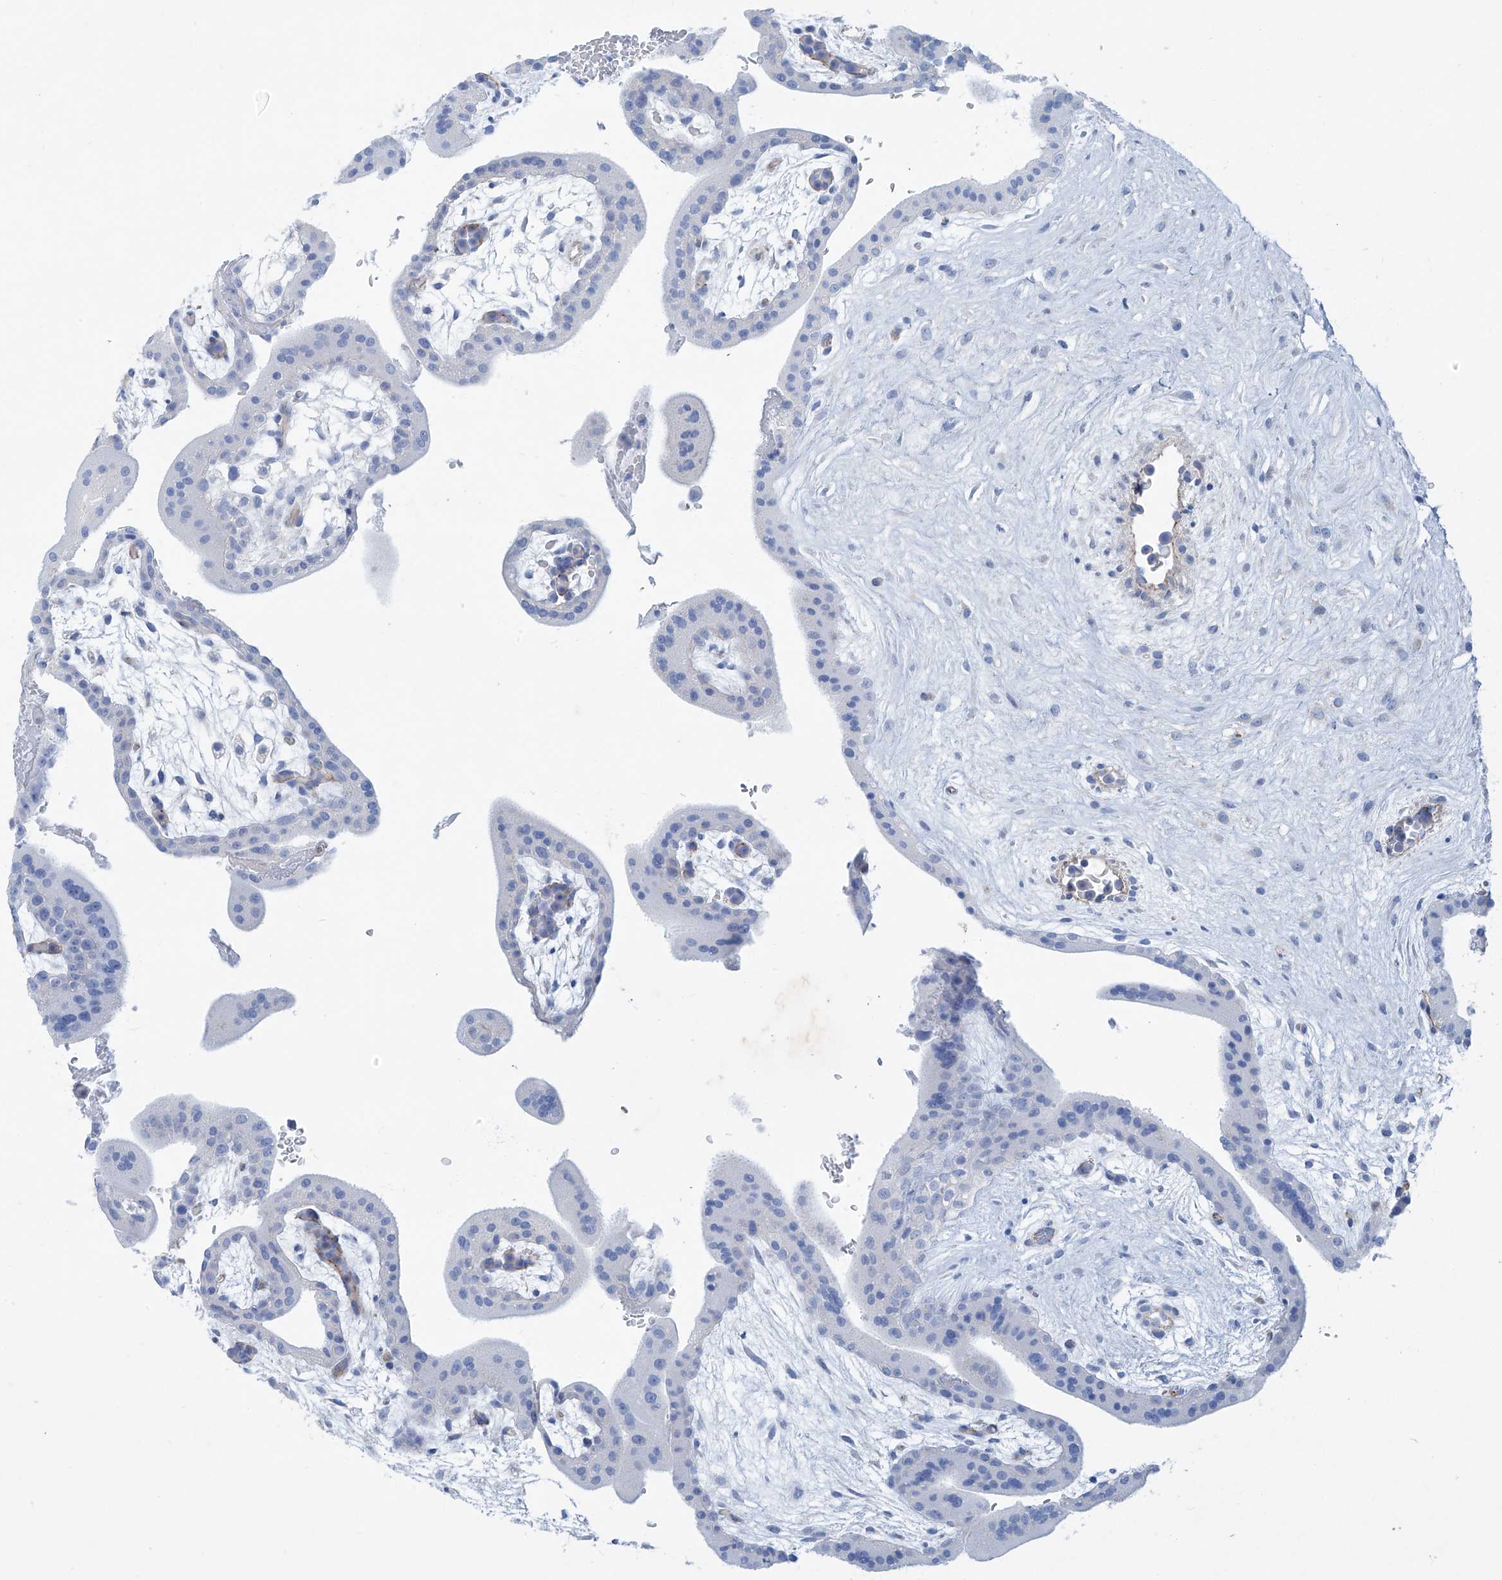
{"staining": {"intensity": "negative", "quantity": "none", "location": "none"}, "tissue": "placenta", "cell_type": "Trophoblastic cells", "image_type": "normal", "snomed": [{"axis": "morphology", "description": "Normal tissue, NOS"}, {"axis": "topography", "description": "Placenta"}], "caption": "High power microscopy photomicrograph of an immunohistochemistry (IHC) histopathology image of normal placenta, revealing no significant staining in trophoblastic cells.", "gene": "MAGI1", "patient": {"sex": "female", "age": 35}}